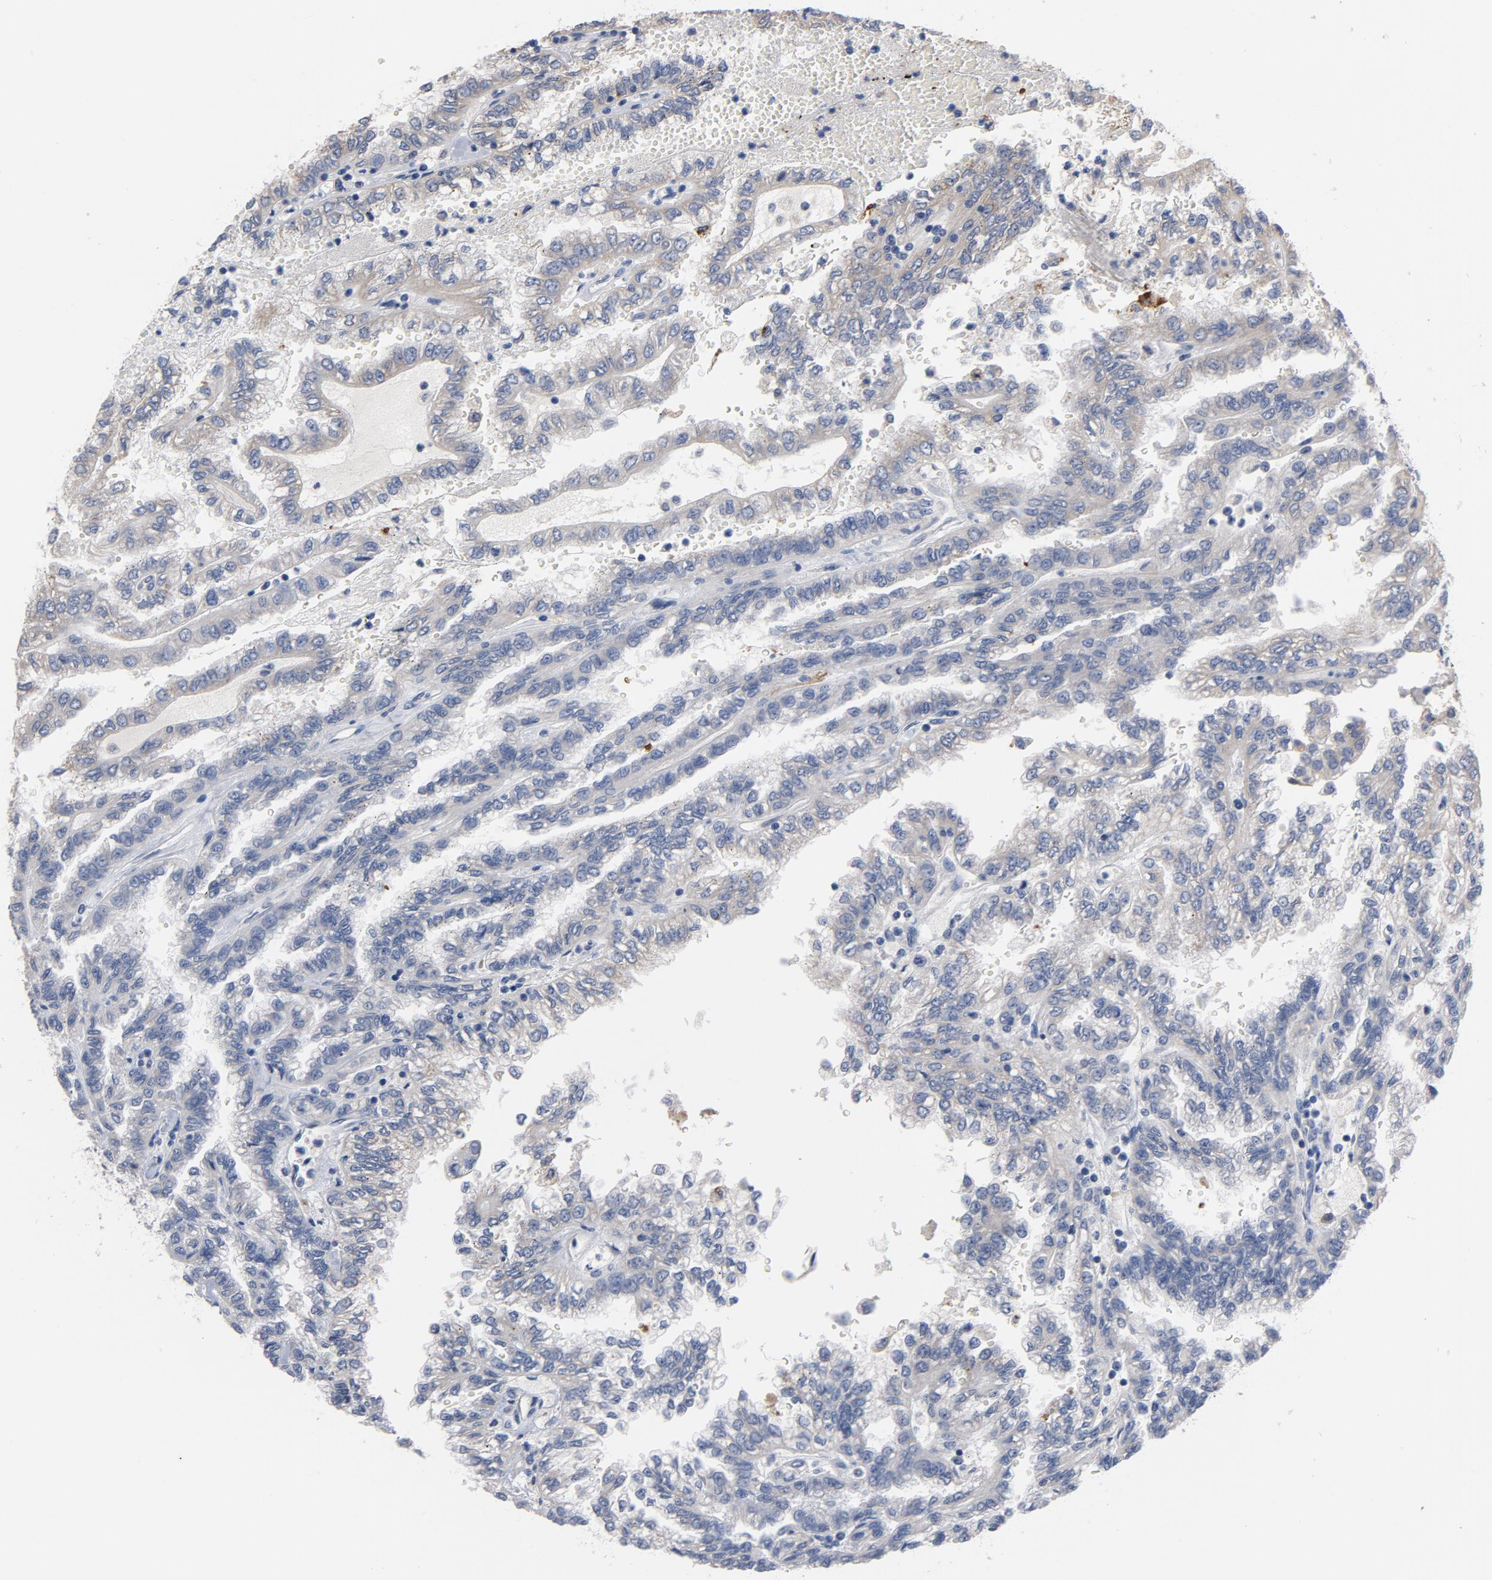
{"staining": {"intensity": "negative", "quantity": "none", "location": "none"}, "tissue": "renal cancer", "cell_type": "Tumor cells", "image_type": "cancer", "snomed": [{"axis": "morphology", "description": "Inflammation, NOS"}, {"axis": "morphology", "description": "Adenocarcinoma, NOS"}, {"axis": "topography", "description": "Kidney"}], "caption": "Human renal cancer (adenocarcinoma) stained for a protein using immunohistochemistry (IHC) displays no expression in tumor cells.", "gene": "TLR4", "patient": {"sex": "male", "age": 68}}